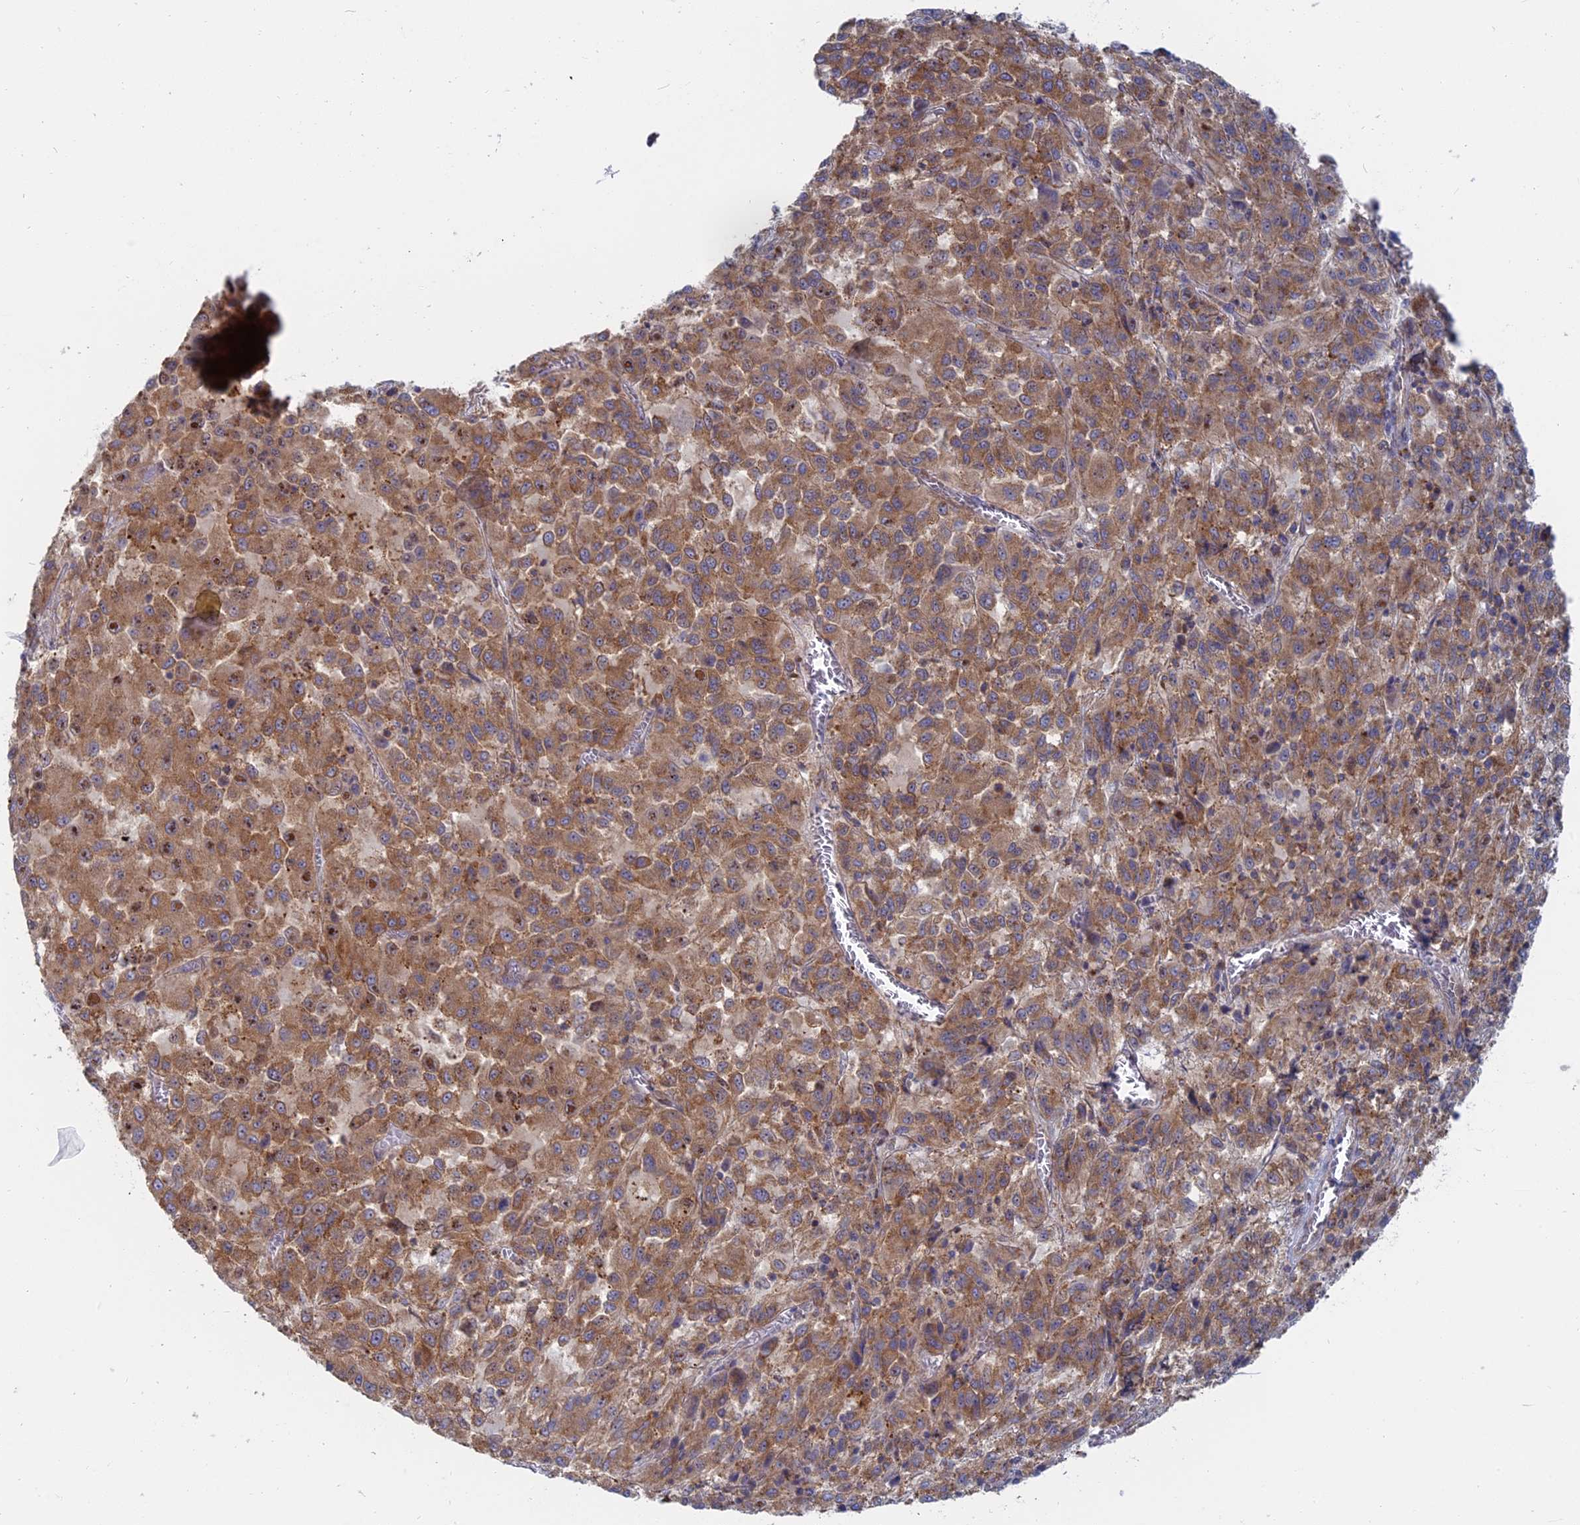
{"staining": {"intensity": "moderate", "quantity": ">75%", "location": "cytoplasmic/membranous"}, "tissue": "melanoma", "cell_type": "Tumor cells", "image_type": "cancer", "snomed": [{"axis": "morphology", "description": "Malignant melanoma, Metastatic site"}, {"axis": "topography", "description": "Lung"}], "caption": "A micrograph showing moderate cytoplasmic/membranous staining in about >75% of tumor cells in melanoma, as visualized by brown immunohistochemical staining.", "gene": "TBC1D30", "patient": {"sex": "male", "age": 64}}